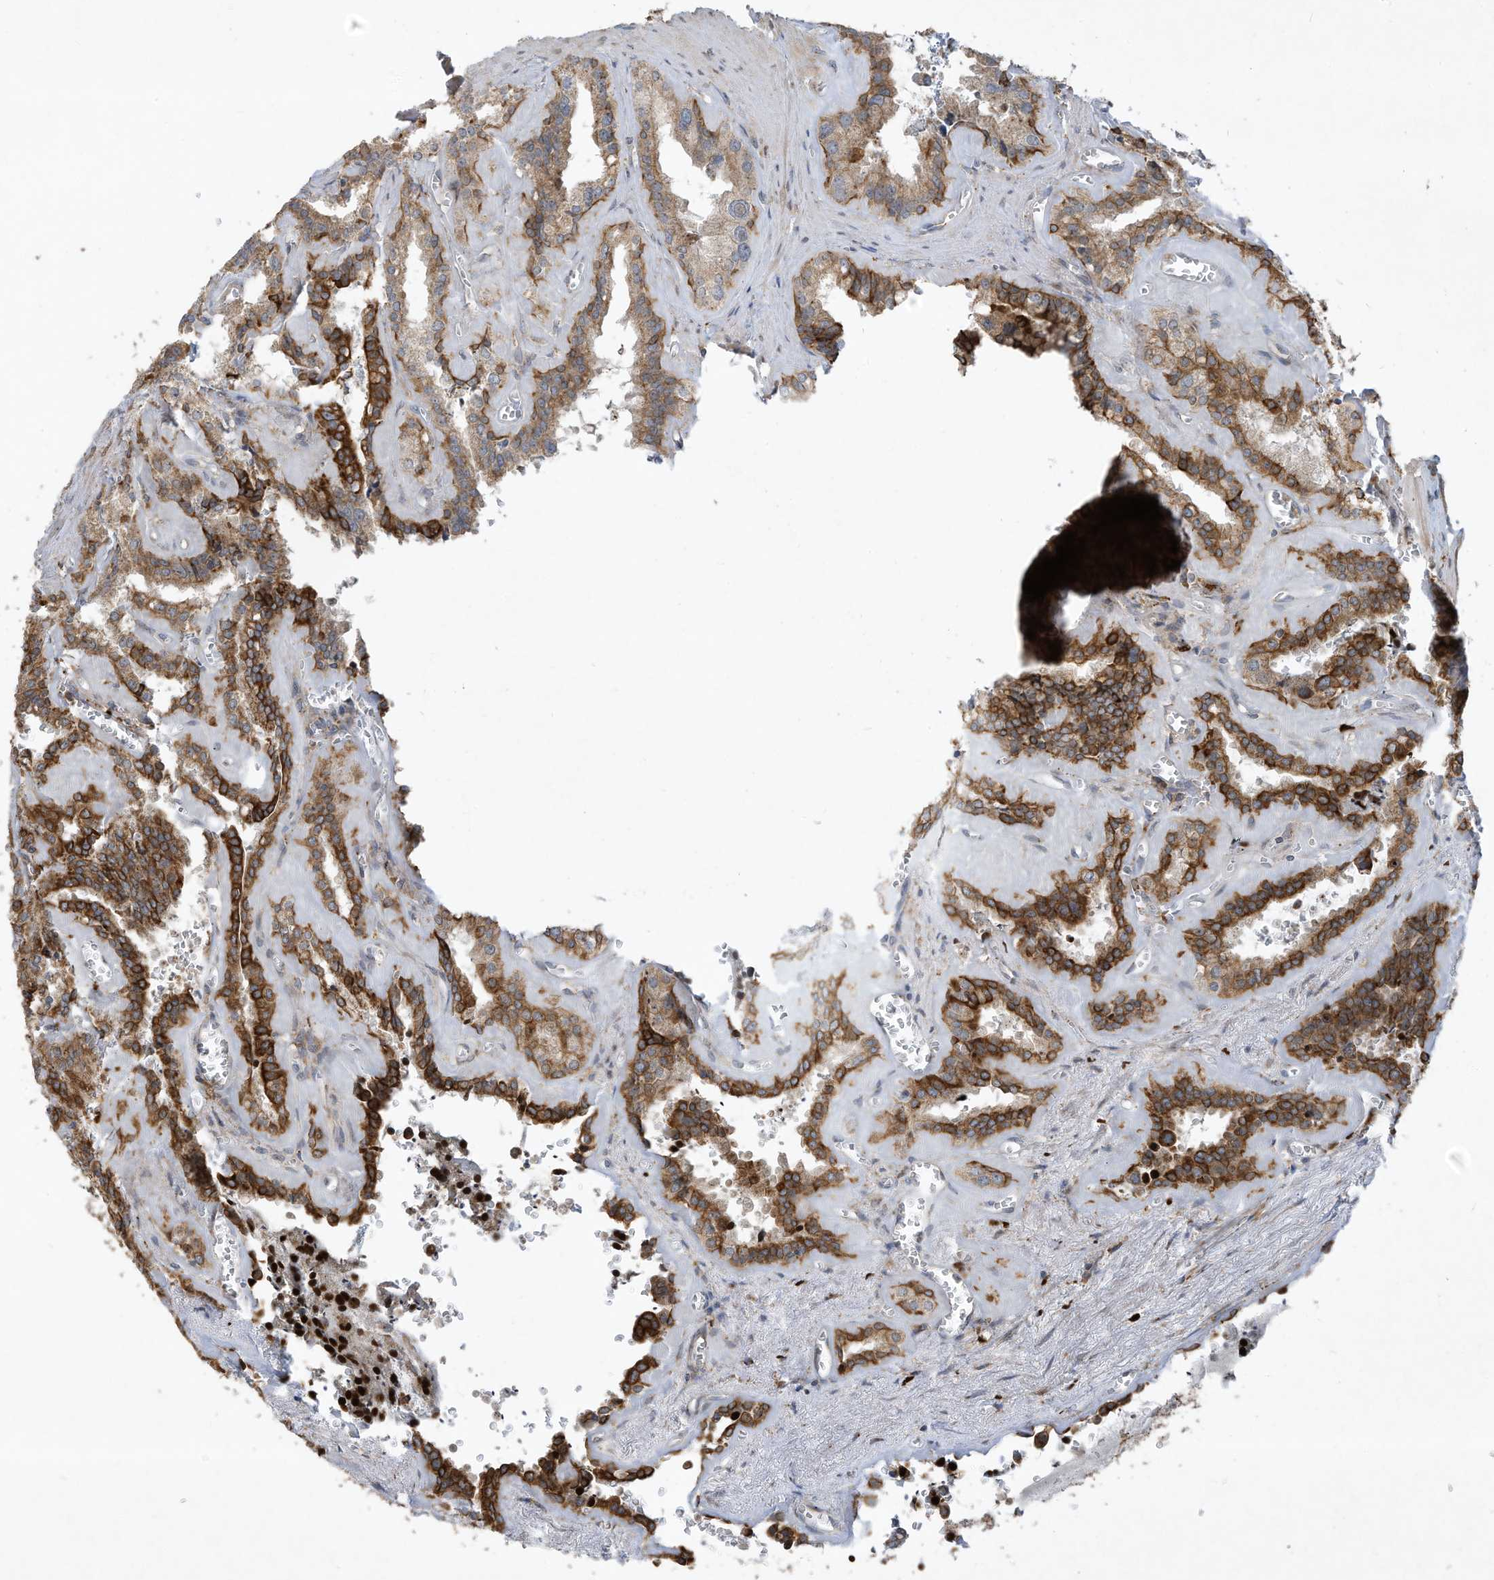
{"staining": {"intensity": "strong", "quantity": ">75%", "location": "cytoplasmic/membranous"}, "tissue": "seminal vesicle", "cell_type": "Glandular cells", "image_type": "normal", "snomed": [{"axis": "morphology", "description": "Normal tissue, NOS"}, {"axis": "topography", "description": "Prostate"}, {"axis": "topography", "description": "Seminal veicle"}], "caption": "Strong cytoplasmic/membranous positivity is seen in about >75% of glandular cells in normal seminal vesicle. (IHC, brightfield microscopy, high magnification).", "gene": "C2orf74", "patient": {"sex": "male", "age": 59}}